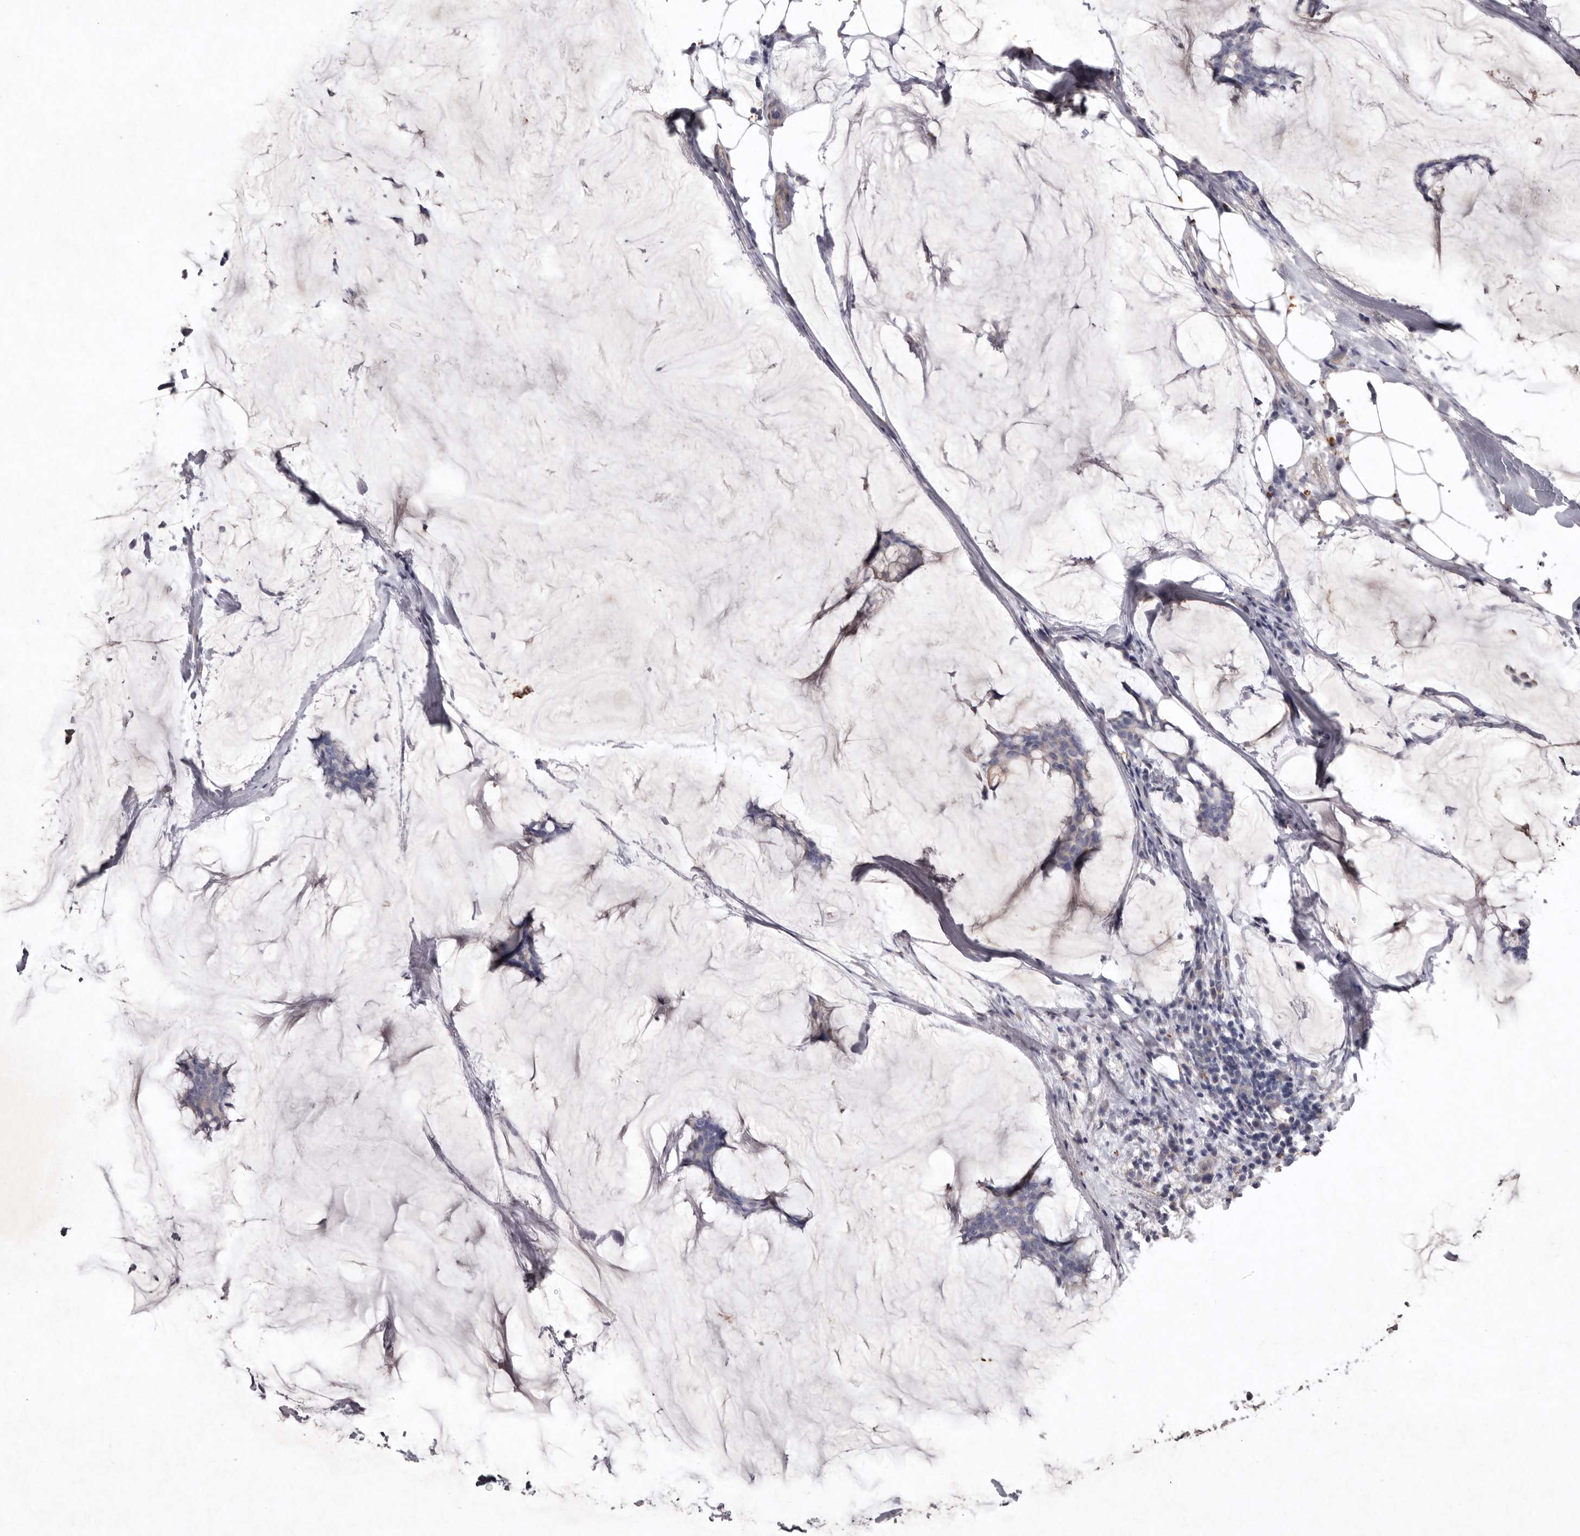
{"staining": {"intensity": "negative", "quantity": "none", "location": "none"}, "tissue": "breast cancer", "cell_type": "Tumor cells", "image_type": "cancer", "snomed": [{"axis": "morphology", "description": "Duct carcinoma"}, {"axis": "topography", "description": "Breast"}], "caption": "Tumor cells are negative for protein expression in human infiltrating ductal carcinoma (breast).", "gene": "NKAIN4", "patient": {"sex": "female", "age": 93}}